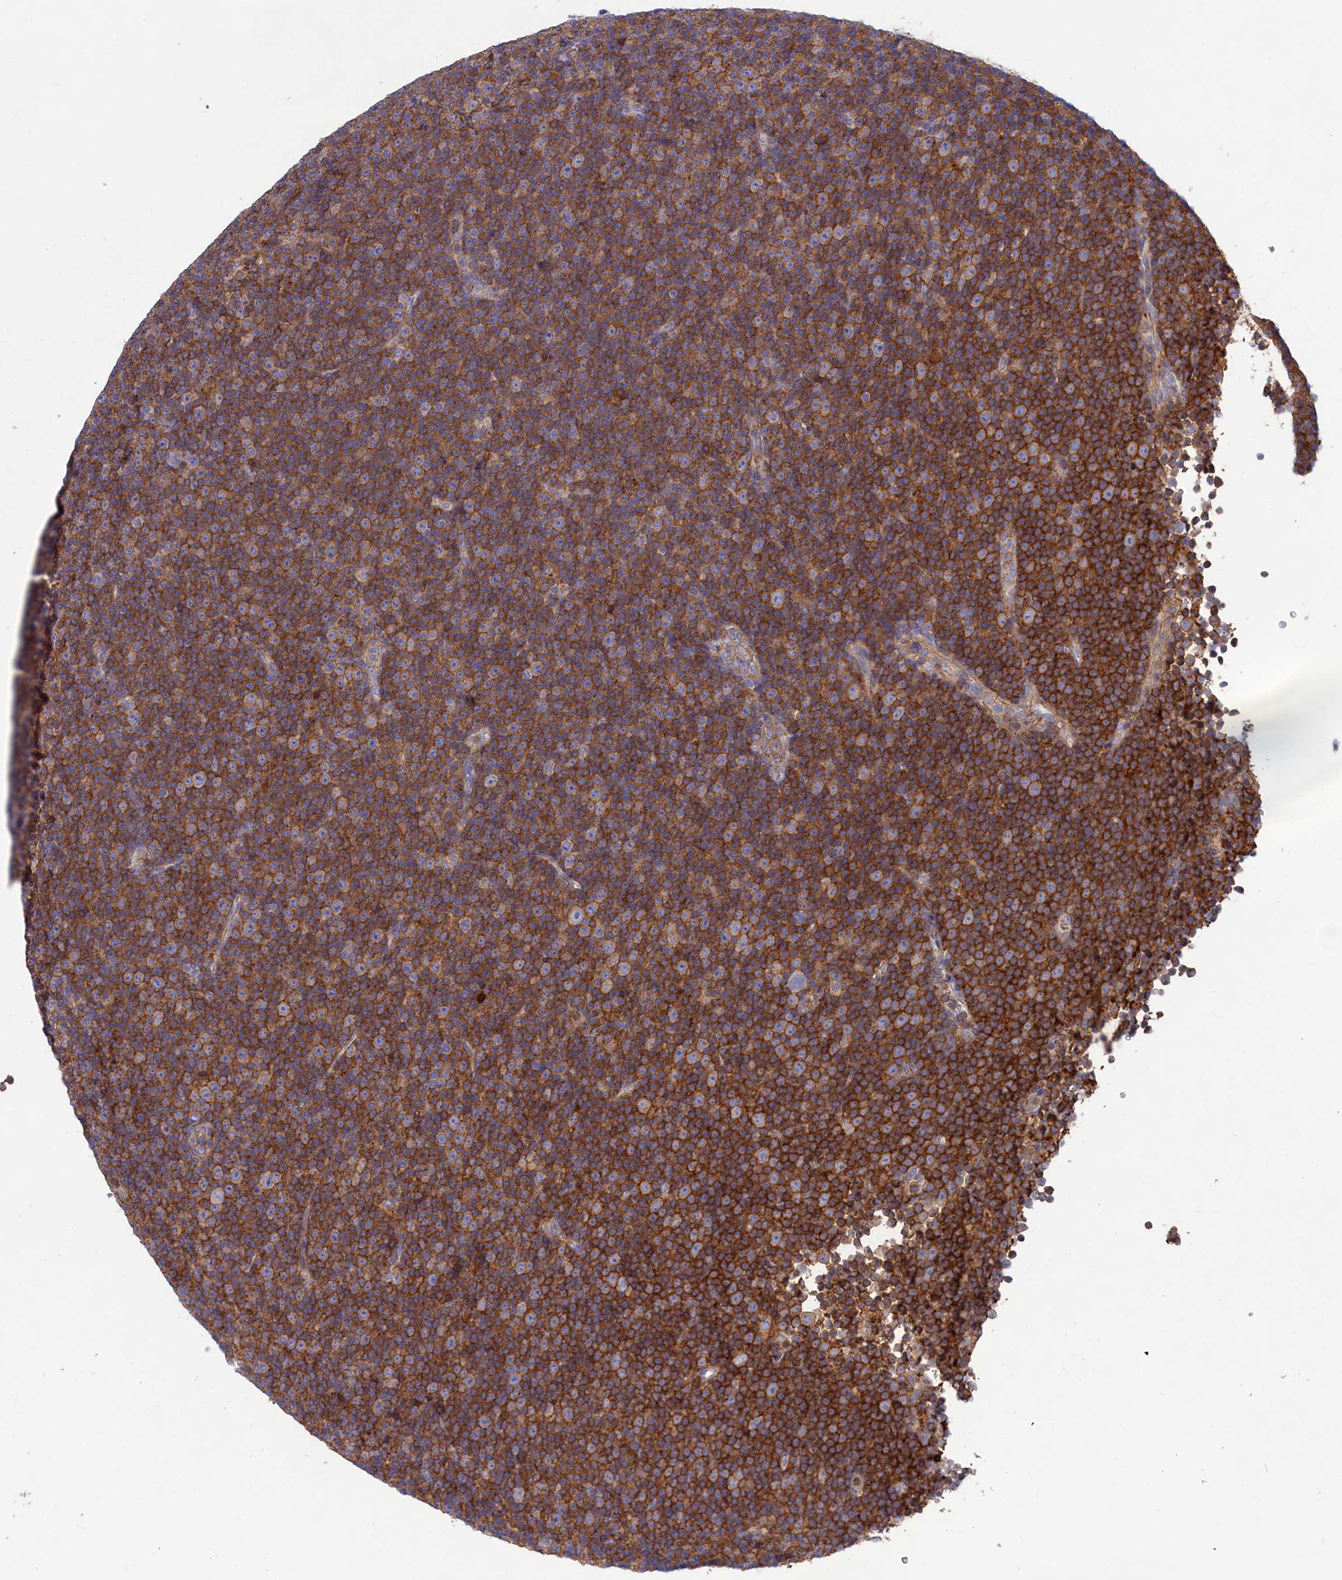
{"staining": {"intensity": "moderate", "quantity": ">75%", "location": "cytoplasmic/membranous"}, "tissue": "lymphoma", "cell_type": "Tumor cells", "image_type": "cancer", "snomed": [{"axis": "morphology", "description": "Malignant lymphoma, non-Hodgkin's type, Low grade"}, {"axis": "topography", "description": "Lymph node"}], "caption": "IHC image of neoplastic tissue: human malignant lymphoma, non-Hodgkin's type (low-grade) stained using immunohistochemistry (IHC) displays medium levels of moderate protein expression localized specifically in the cytoplasmic/membranous of tumor cells, appearing as a cytoplasmic/membranous brown color.", "gene": "SCAMP4", "patient": {"sex": "female", "age": 67}}